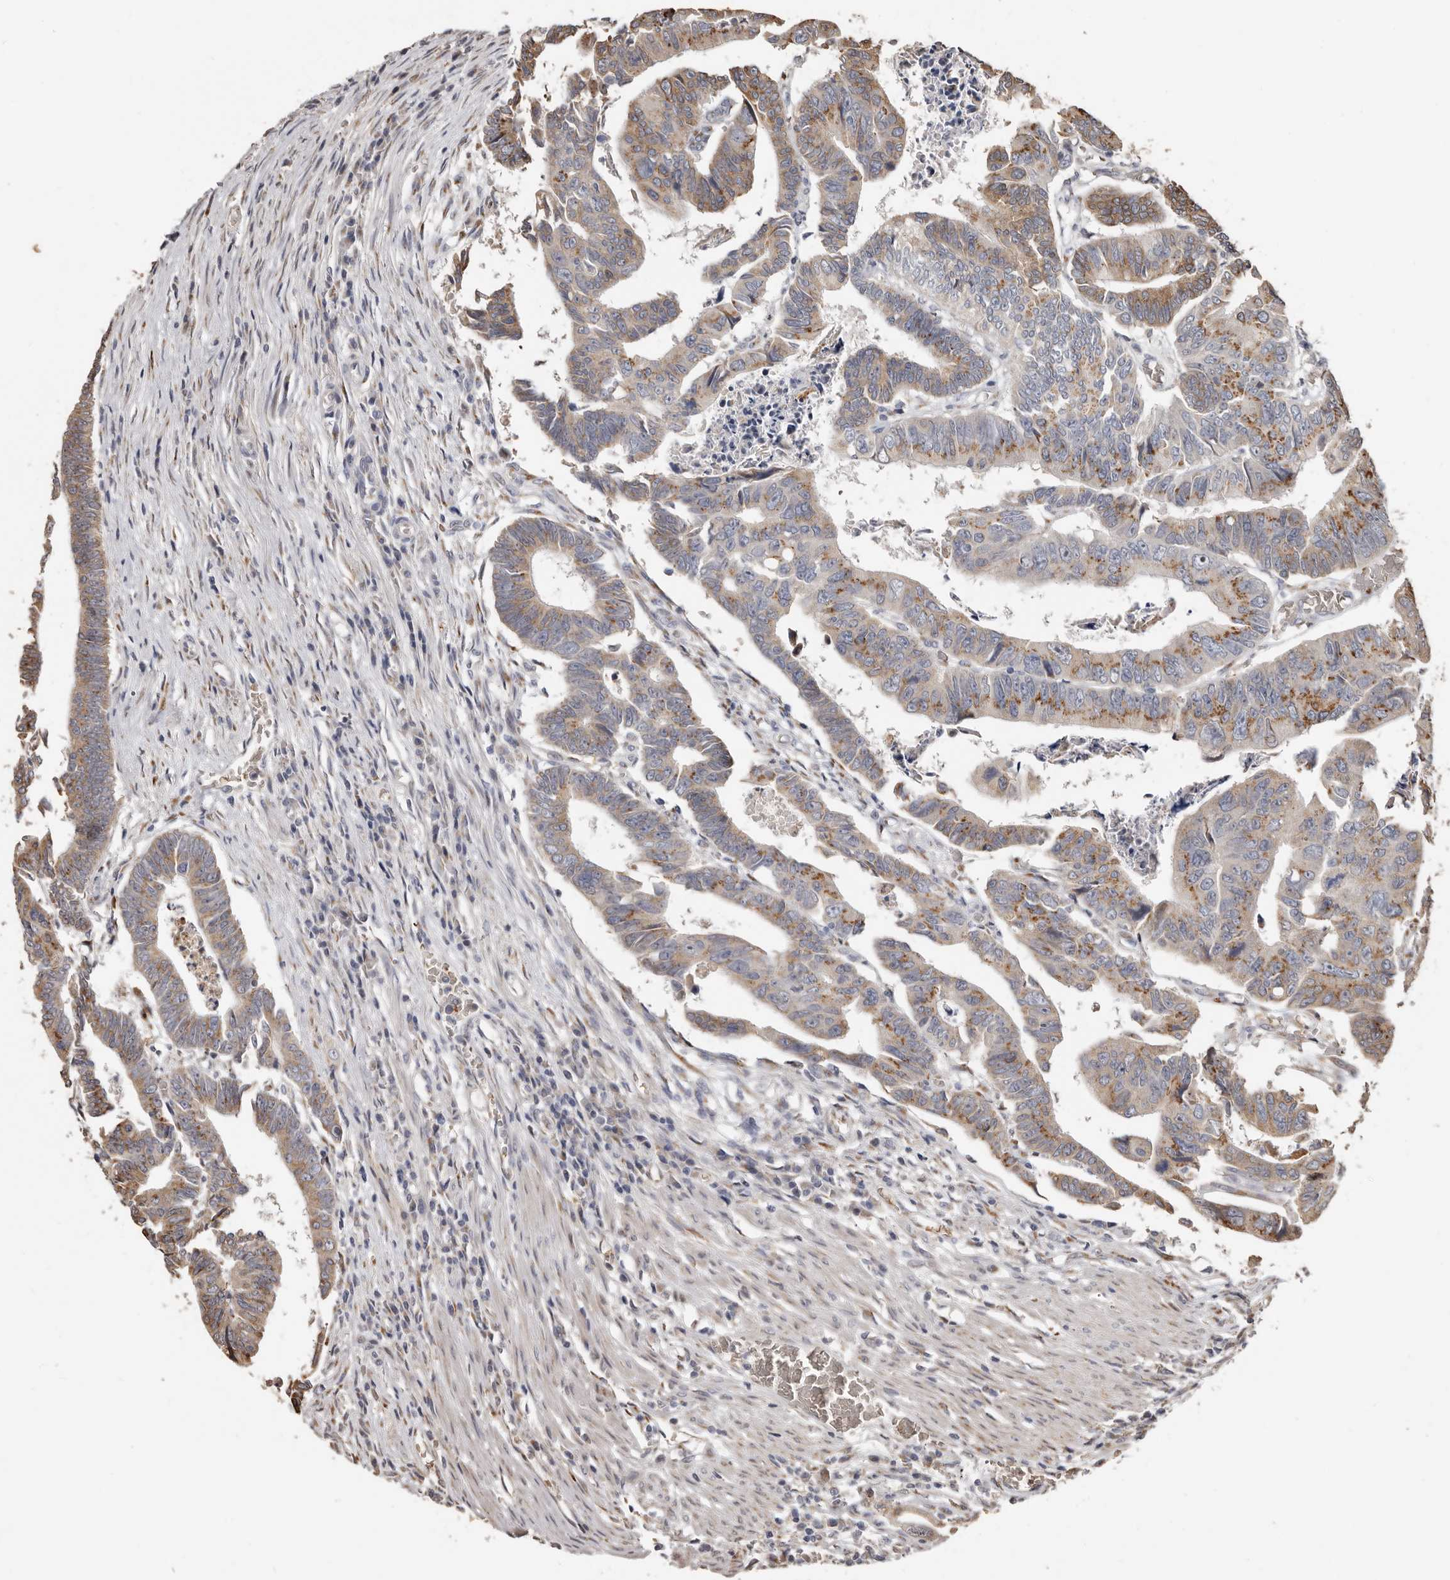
{"staining": {"intensity": "moderate", "quantity": ">75%", "location": "cytoplasmic/membranous"}, "tissue": "colorectal cancer", "cell_type": "Tumor cells", "image_type": "cancer", "snomed": [{"axis": "morphology", "description": "Adenocarcinoma, NOS"}, {"axis": "topography", "description": "Rectum"}], "caption": "Moderate cytoplasmic/membranous protein positivity is appreciated in about >75% of tumor cells in adenocarcinoma (colorectal).", "gene": "ENTREP1", "patient": {"sex": "female", "age": 65}}